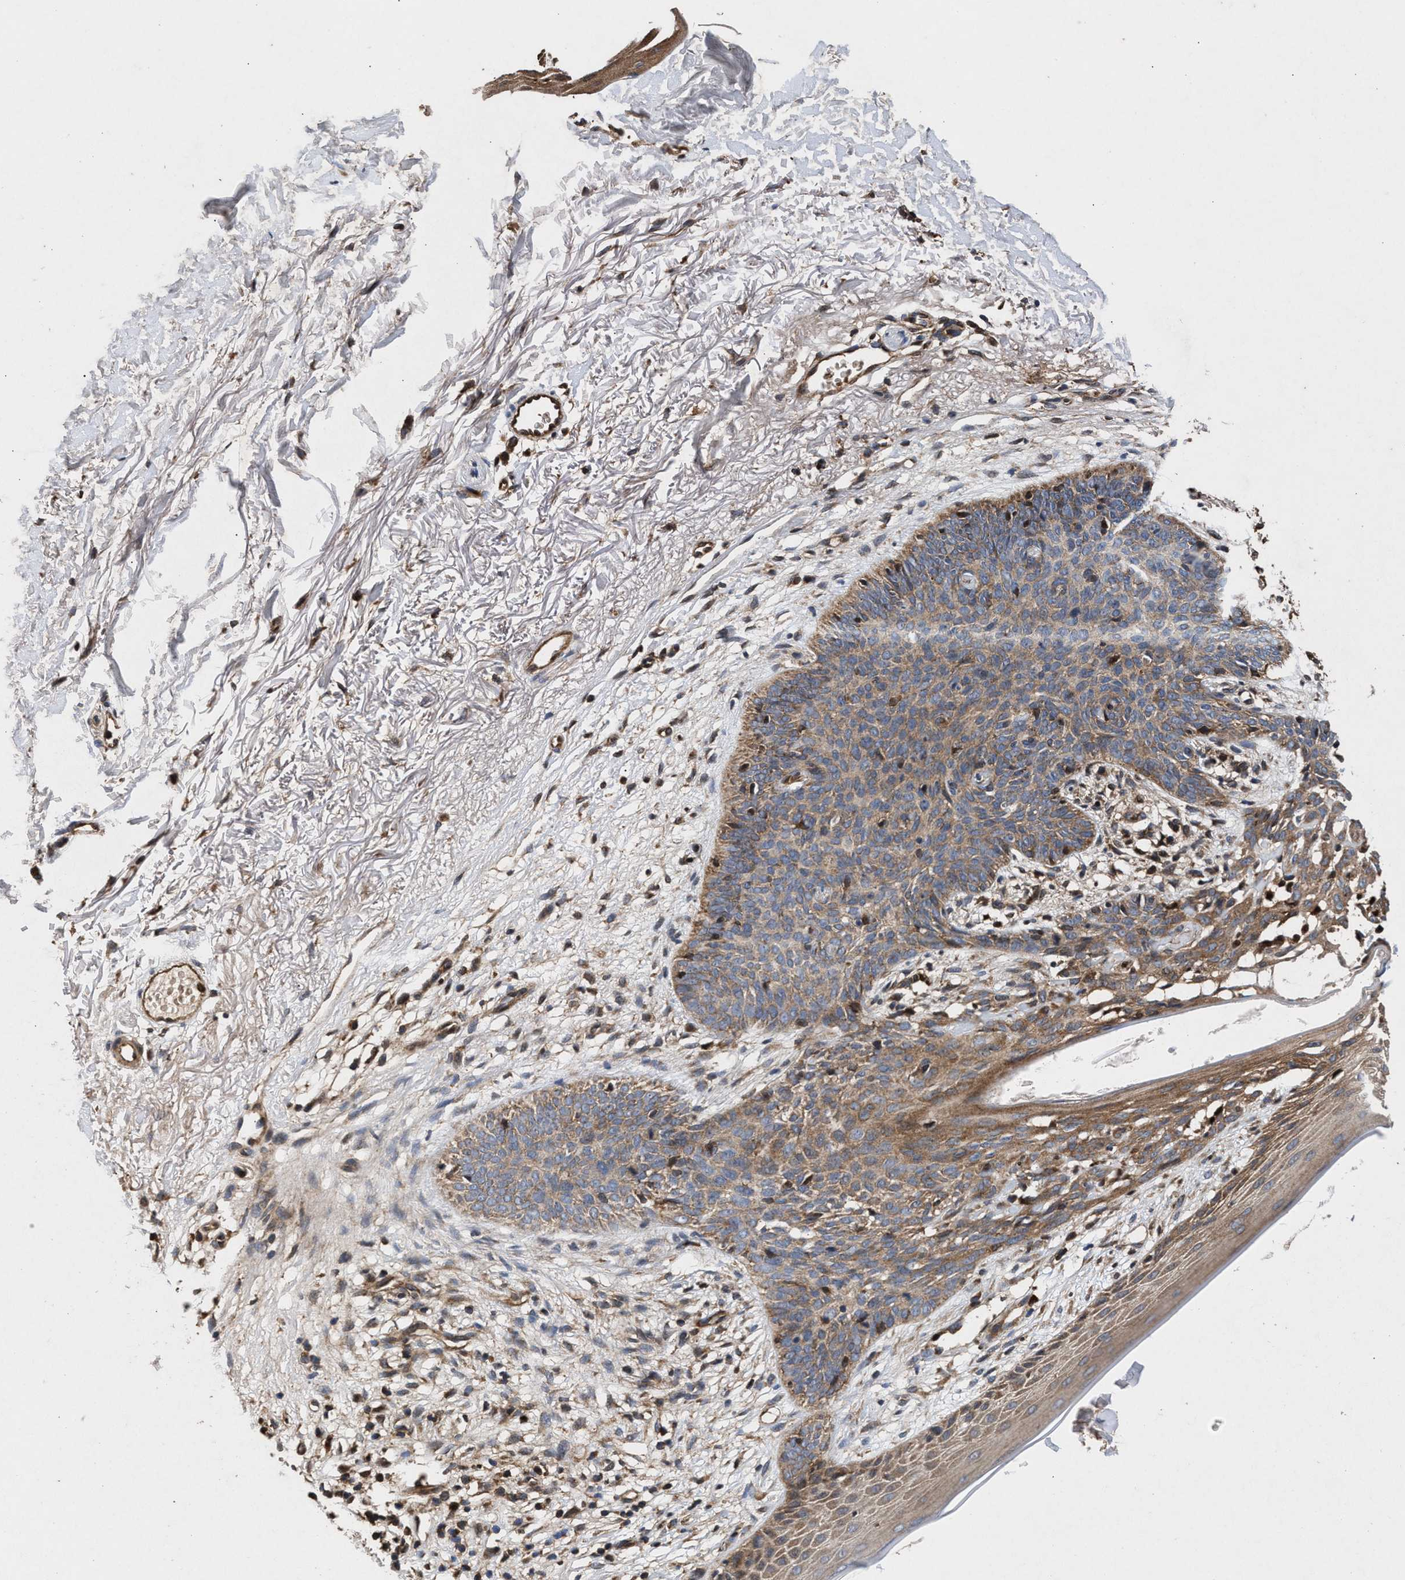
{"staining": {"intensity": "weak", "quantity": ">75%", "location": "cytoplasmic/membranous"}, "tissue": "skin cancer", "cell_type": "Tumor cells", "image_type": "cancer", "snomed": [{"axis": "morphology", "description": "Basal cell carcinoma"}, {"axis": "topography", "description": "Skin"}], "caption": "Tumor cells show low levels of weak cytoplasmic/membranous positivity in approximately >75% of cells in basal cell carcinoma (skin).", "gene": "NFKB2", "patient": {"sex": "female", "age": 70}}